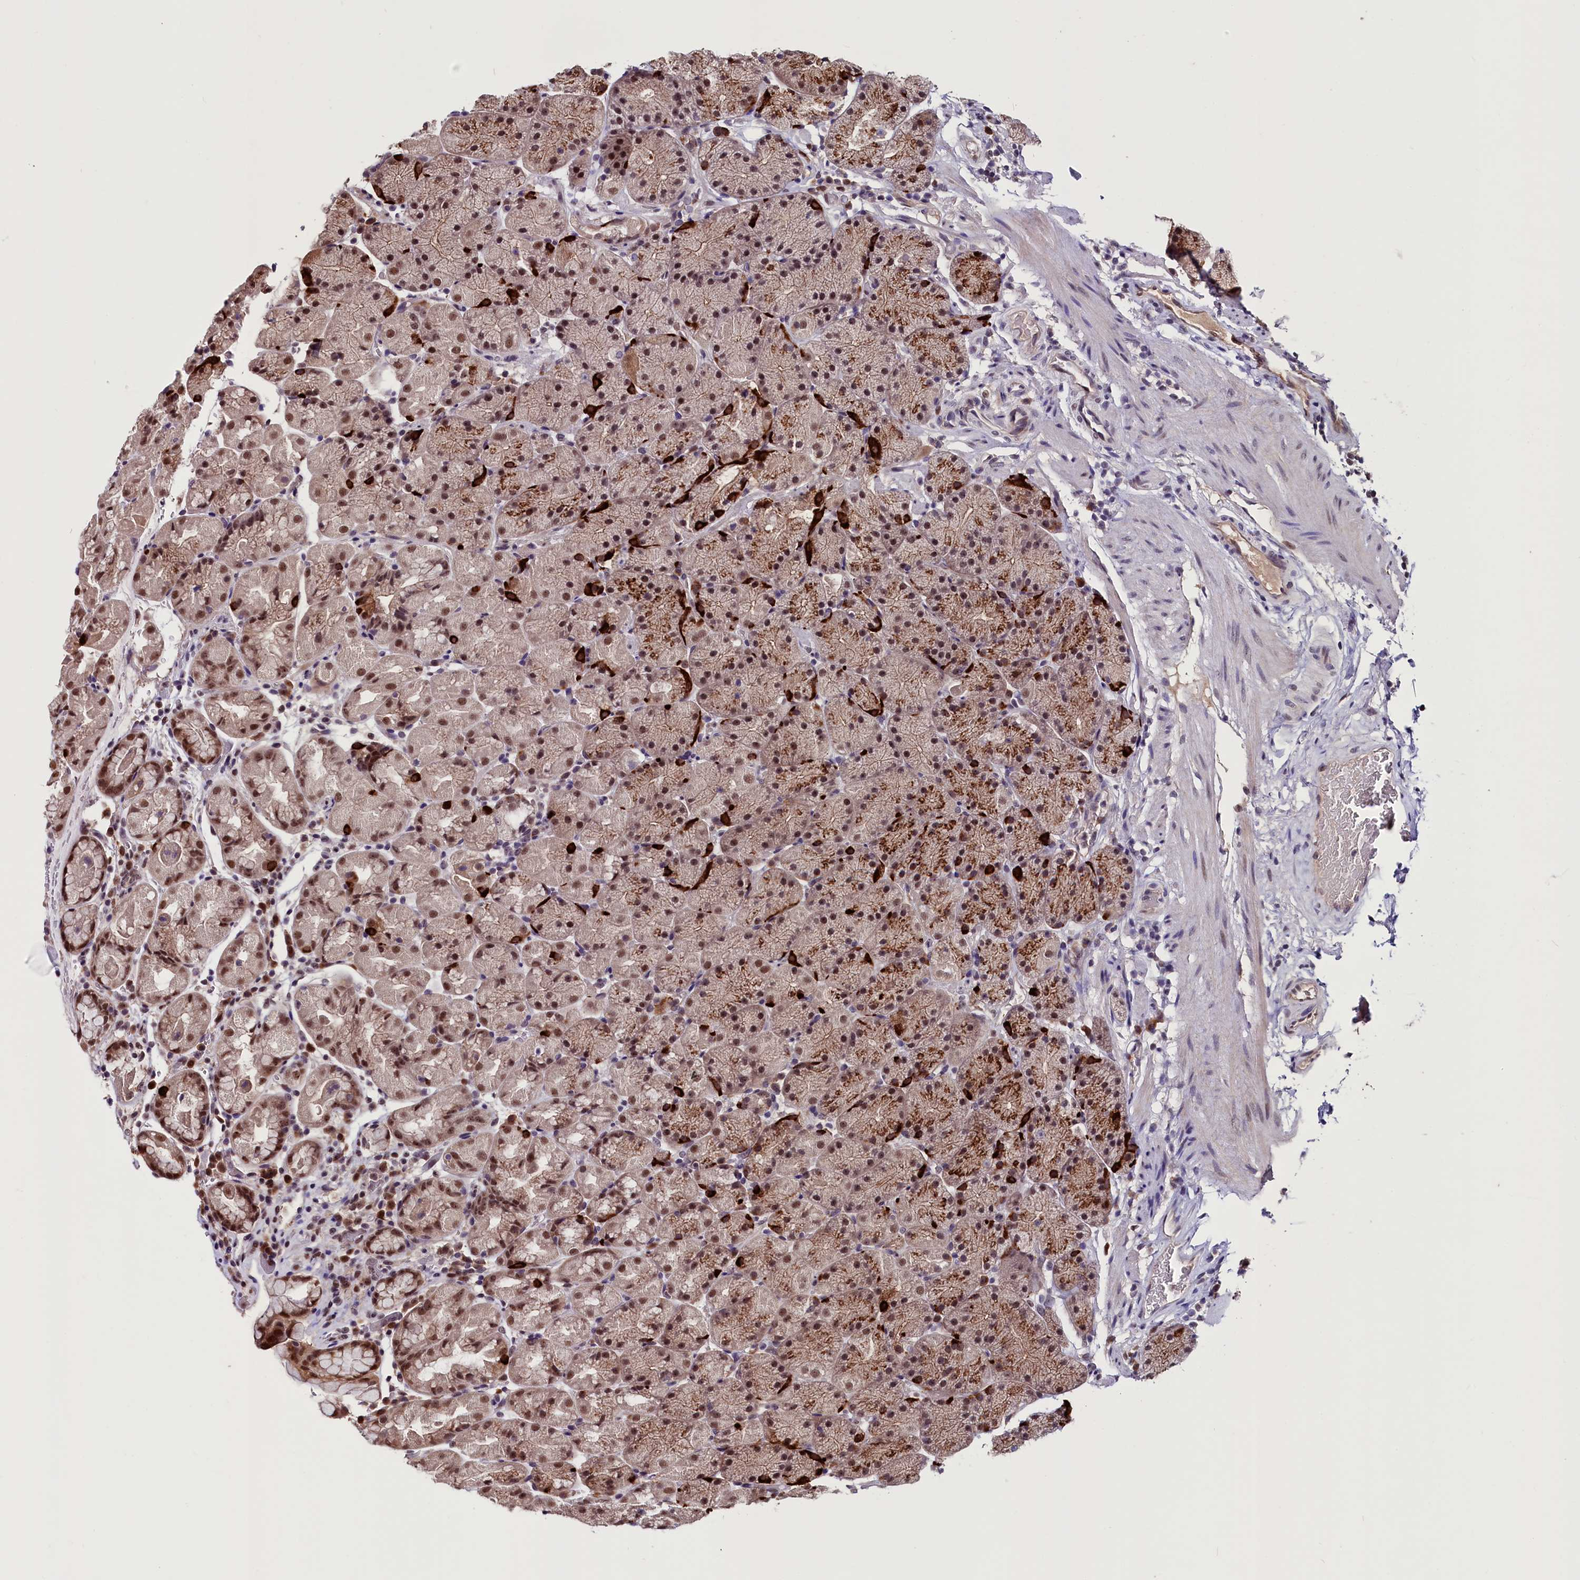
{"staining": {"intensity": "moderate", "quantity": ">75%", "location": "cytoplasmic/membranous,nuclear"}, "tissue": "stomach", "cell_type": "Glandular cells", "image_type": "normal", "snomed": [{"axis": "morphology", "description": "Normal tissue, NOS"}, {"axis": "topography", "description": "Stomach, upper"}, {"axis": "topography", "description": "Stomach, lower"}], "caption": "Brown immunohistochemical staining in normal human stomach exhibits moderate cytoplasmic/membranous,nuclear positivity in approximately >75% of glandular cells.", "gene": "RNMT", "patient": {"sex": "male", "age": 67}}